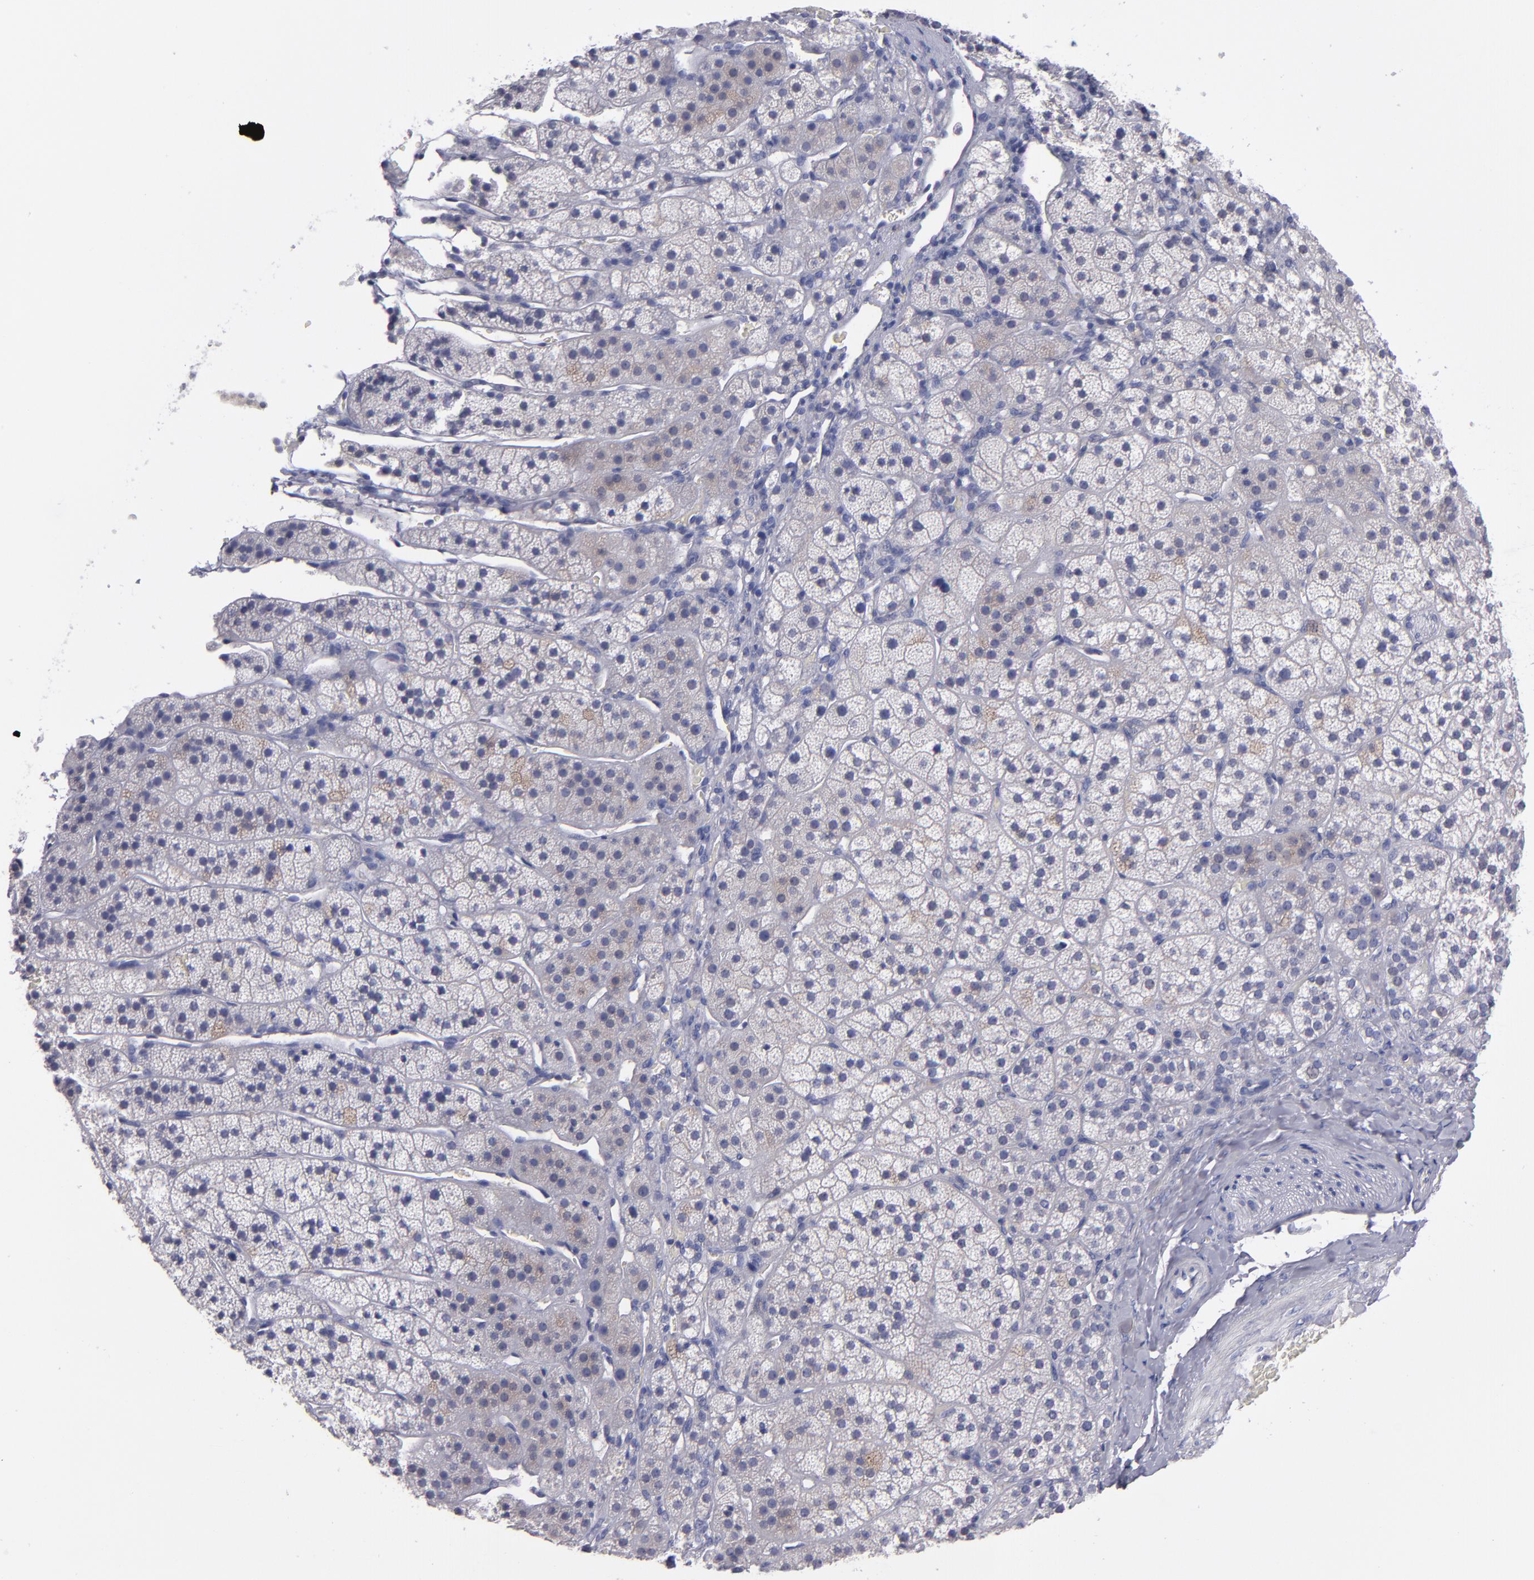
{"staining": {"intensity": "weak", "quantity": "25%-75%", "location": "cytoplasmic/membranous"}, "tissue": "adrenal gland", "cell_type": "Glandular cells", "image_type": "normal", "snomed": [{"axis": "morphology", "description": "Normal tissue, NOS"}, {"axis": "topography", "description": "Adrenal gland"}], "caption": "Protein expression analysis of benign human adrenal gland reveals weak cytoplasmic/membranous expression in about 25%-75% of glandular cells. (Brightfield microscopy of DAB IHC at high magnification).", "gene": "CDH3", "patient": {"sex": "female", "age": 44}}